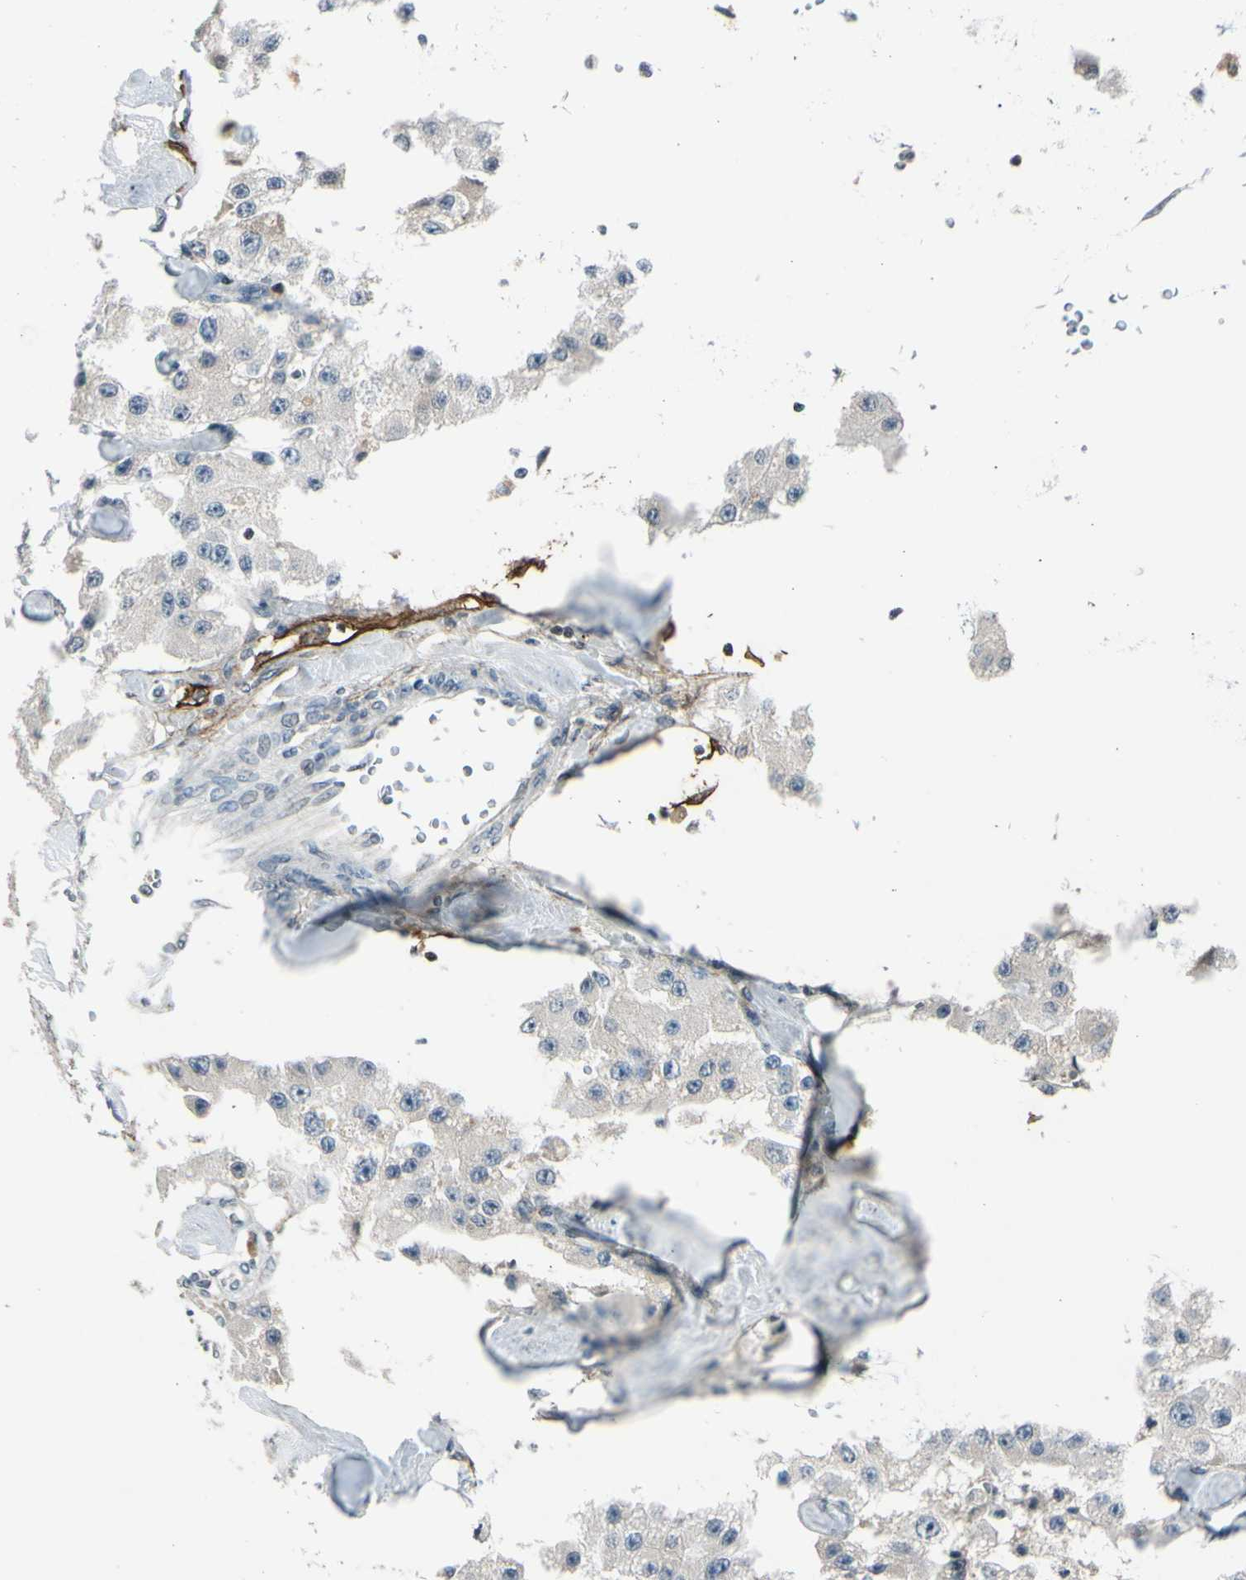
{"staining": {"intensity": "negative", "quantity": "none", "location": "none"}, "tissue": "carcinoid", "cell_type": "Tumor cells", "image_type": "cancer", "snomed": [{"axis": "morphology", "description": "Carcinoid, malignant, NOS"}, {"axis": "topography", "description": "Pancreas"}], "caption": "Immunohistochemistry image of neoplastic tissue: malignant carcinoid stained with DAB reveals no significant protein expression in tumor cells.", "gene": "PDPN", "patient": {"sex": "male", "age": 41}}